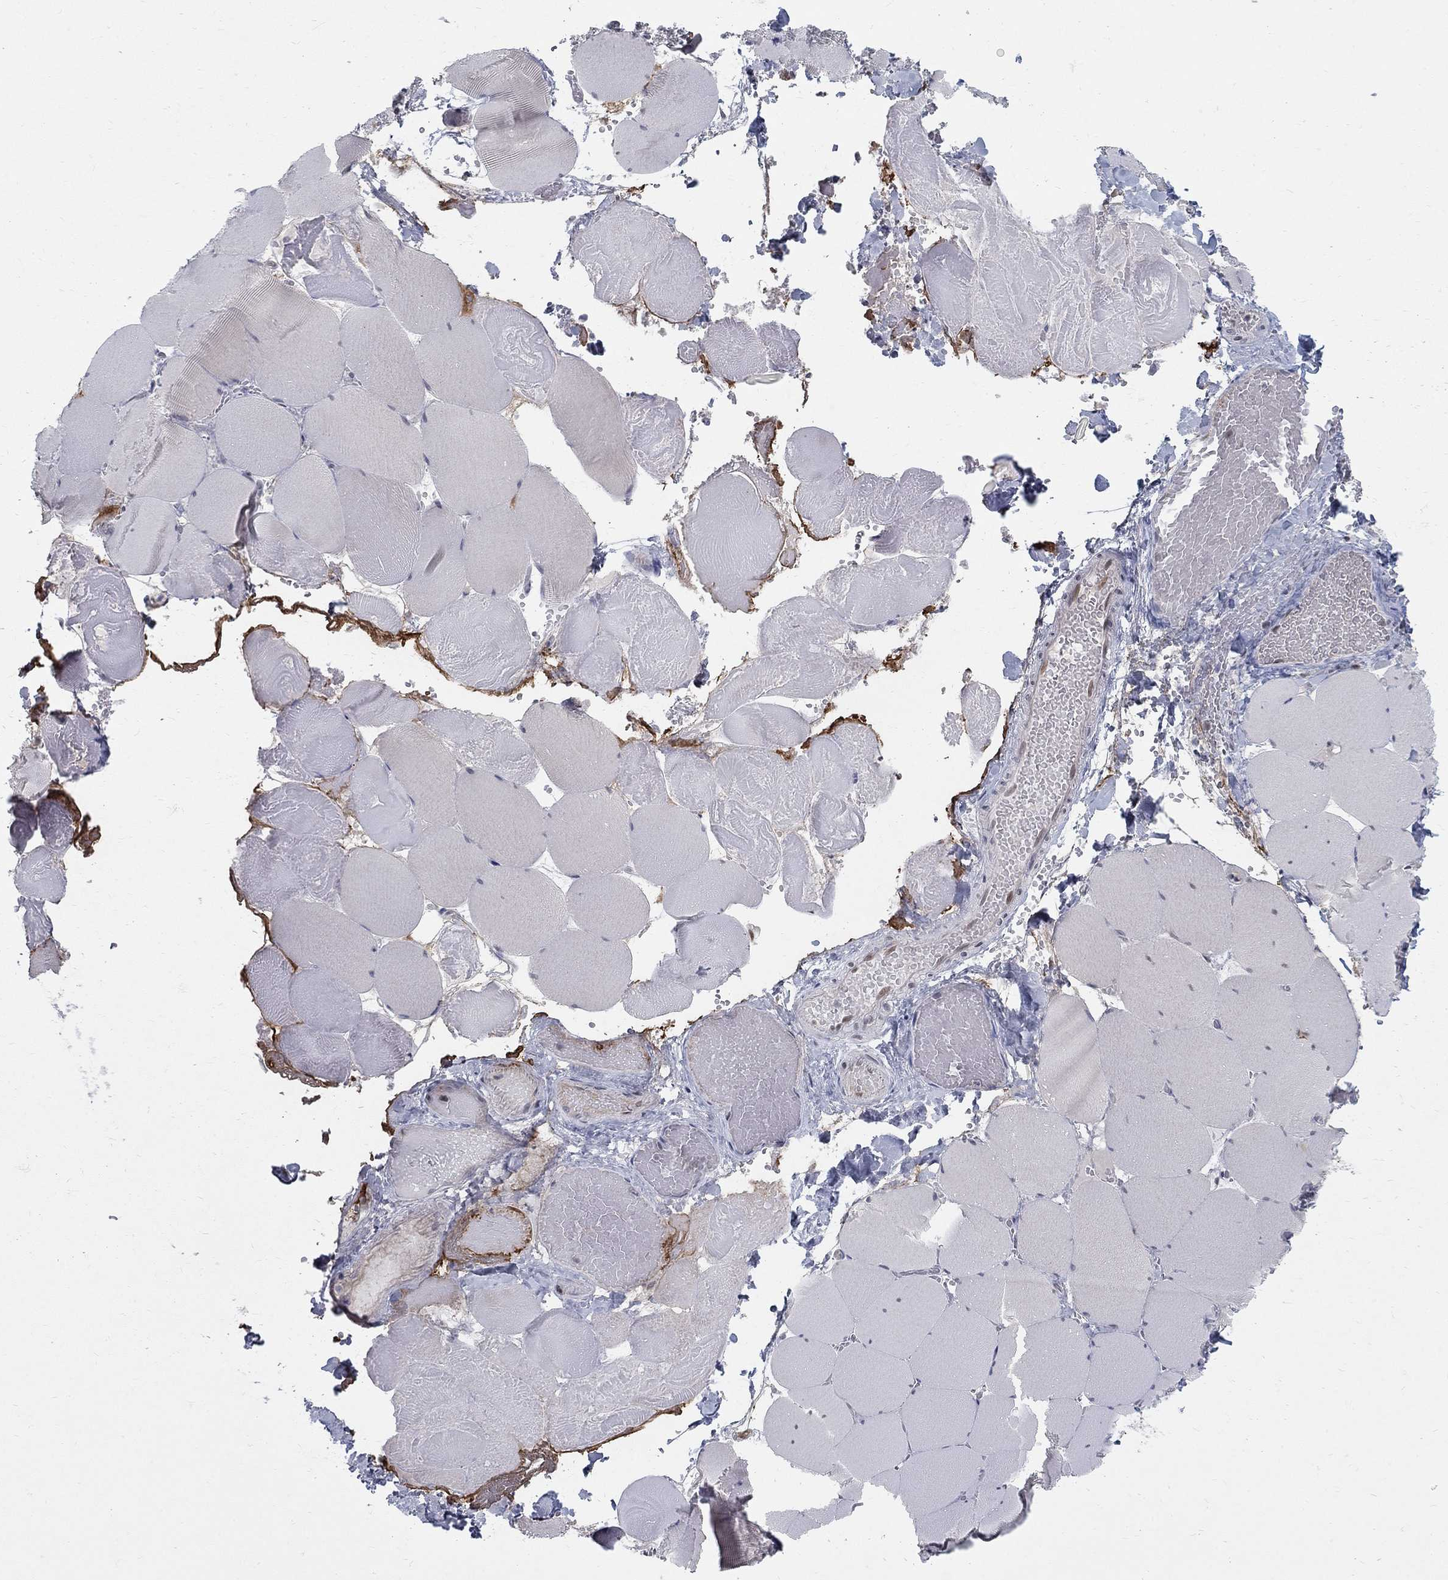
{"staining": {"intensity": "negative", "quantity": "none", "location": "none"}, "tissue": "skeletal muscle", "cell_type": "Myocytes", "image_type": "normal", "snomed": [{"axis": "morphology", "description": "Normal tissue, NOS"}, {"axis": "morphology", "description": "Malignant melanoma, Metastatic site"}, {"axis": "topography", "description": "Skeletal muscle"}], "caption": "This is a histopathology image of IHC staining of benign skeletal muscle, which shows no expression in myocytes. (DAB immunohistochemistry (IHC) visualized using brightfield microscopy, high magnification).", "gene": "GCFC2", "patient": {"sex": "male", "age": 50}}